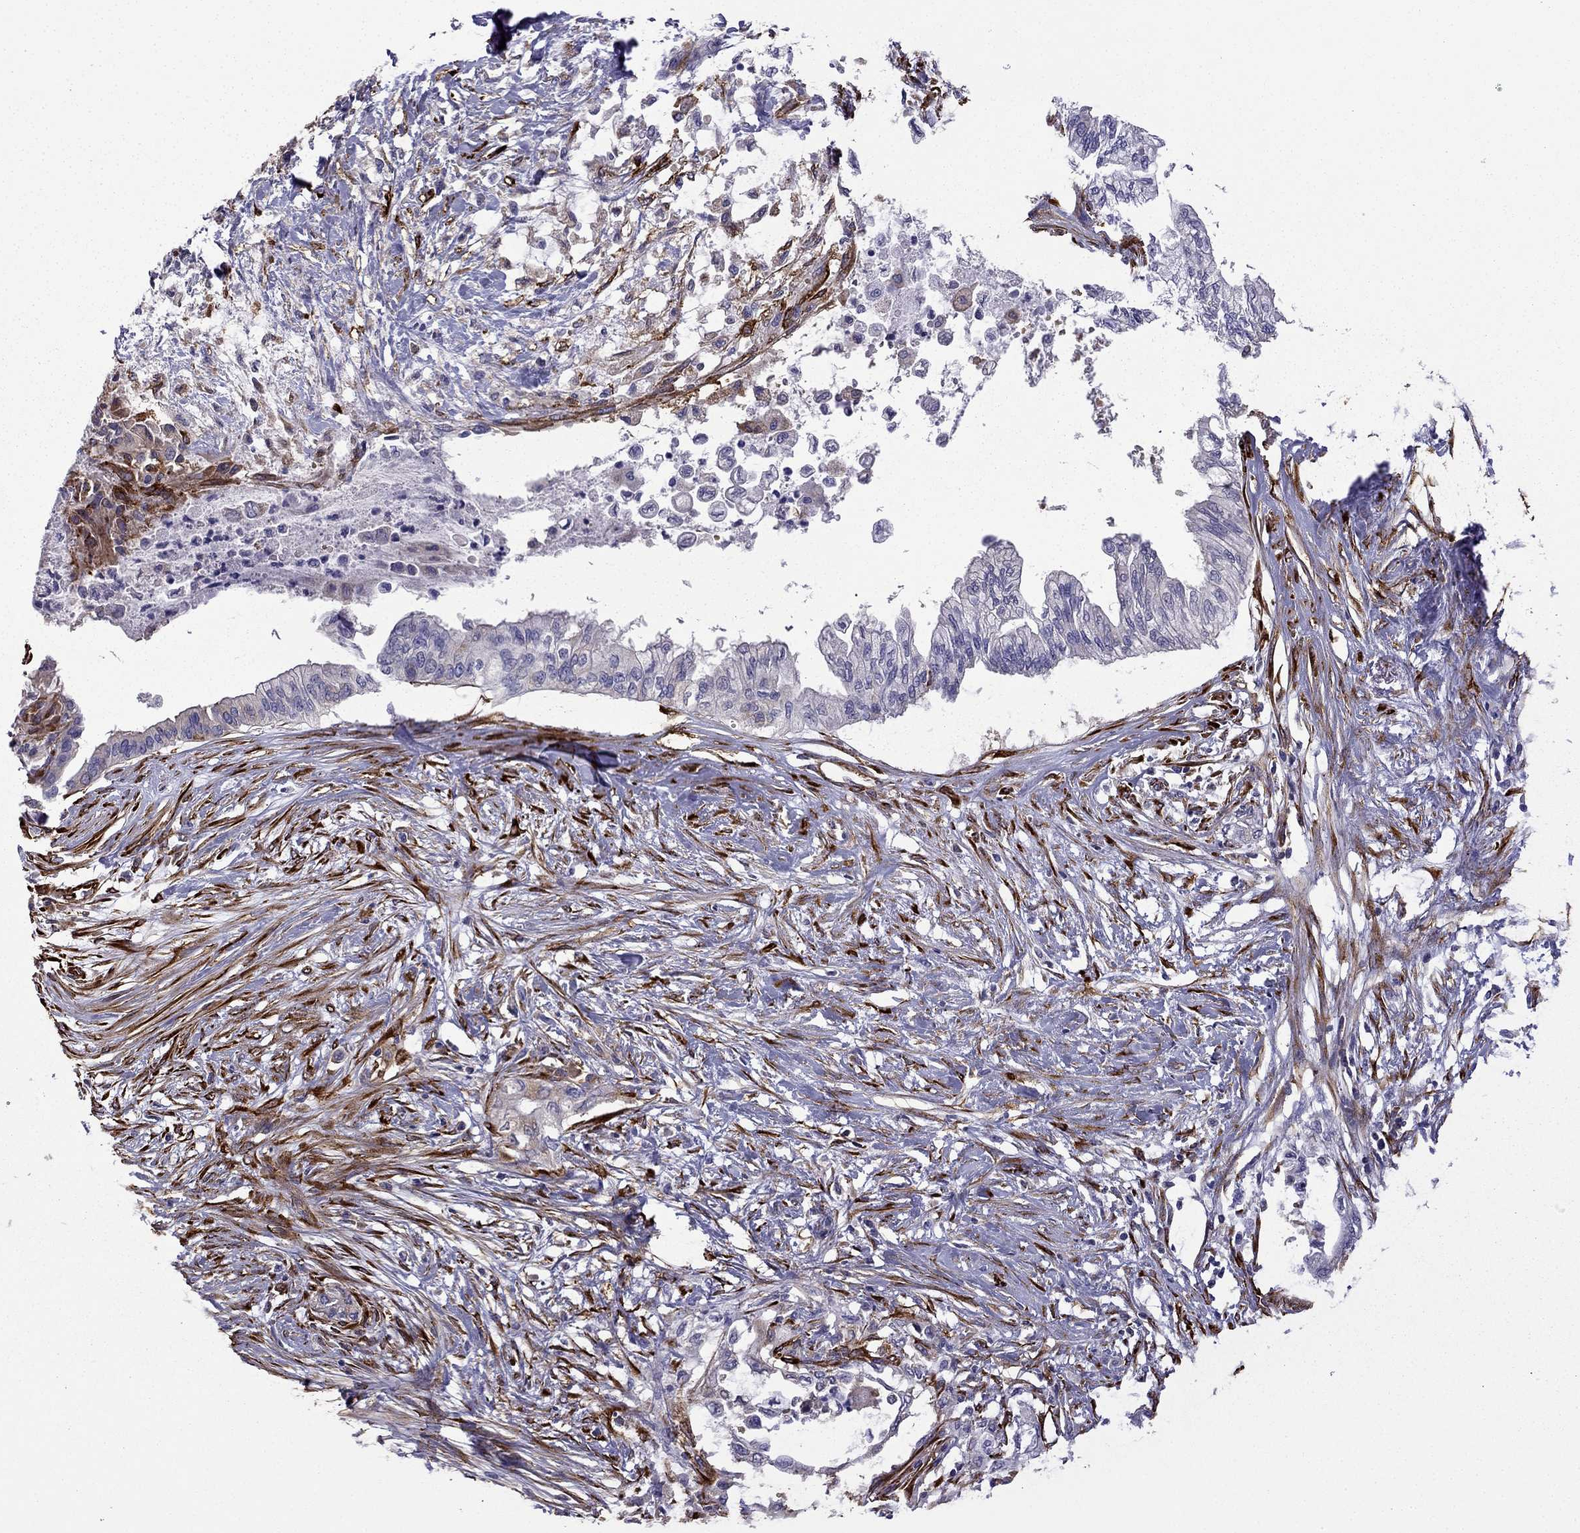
{"staining": {"intensity": "negative", "quantity": "none", "location": "none"}, "tissue": "pancreatic cancer", "cell_type": "Tumor cells", "image_type": "cancer", "snomed": [{"axis": "morphology", "description": "Normal tissue, NOS"}, {"axis": "morphology", "description": "Adenocarcinoma, NOS"}, {"axis": "topography", "description": "Pancreas"}, {"axis": "topography", "description": "Duodenum"}], "caption": "Tumor cells are negative for brown protein staining in pancreatic cancer.", "gene": "MAP4", "patient": {"sex": "female", "age": 60}}